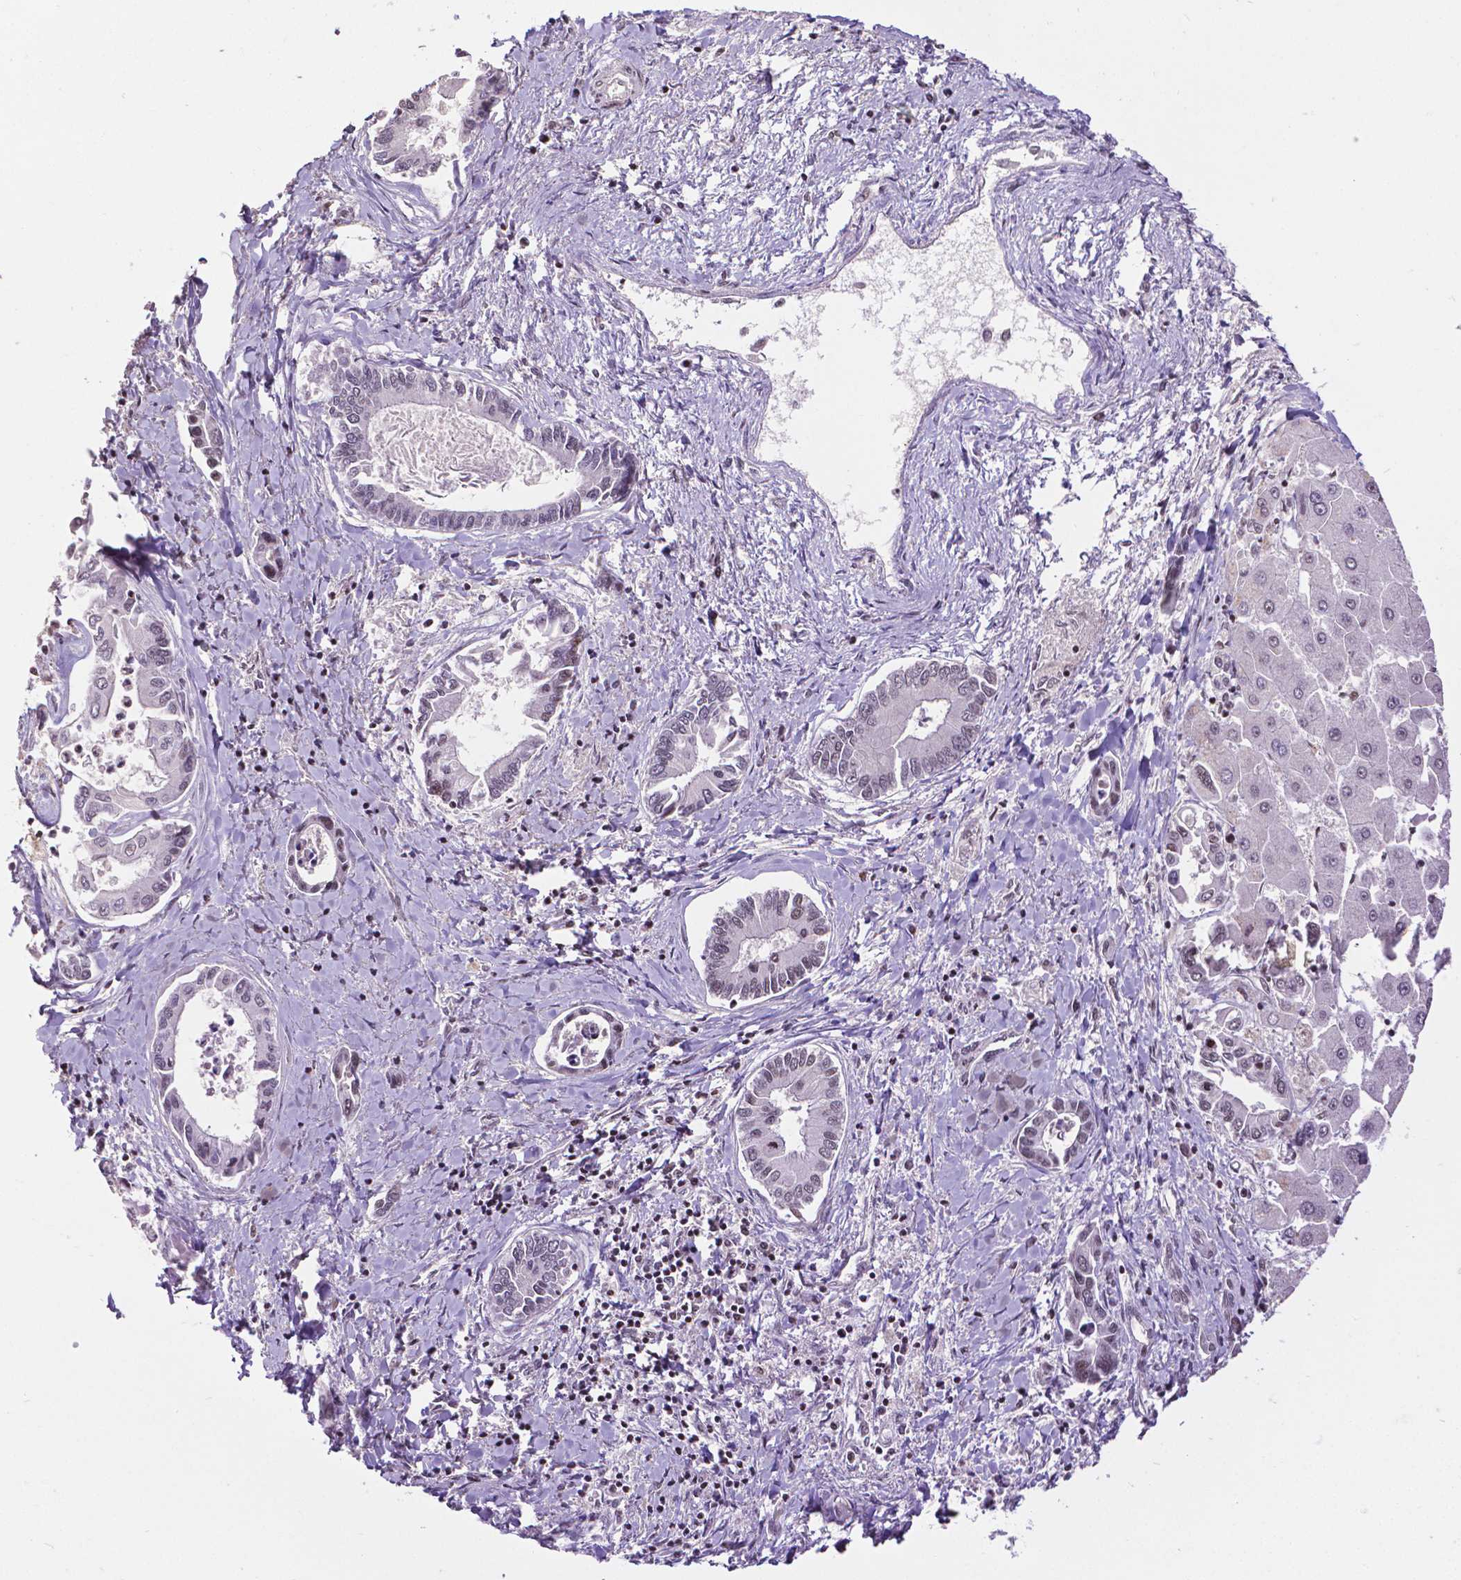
{"staining": {"intensity": "negative", "quantity": "none", "location": "none"}, "tissue": "liver cancer", "cell_type": "Tumor cells", "image_type": "cancer", "snomed": [{"axis": "morphology", "description": "Cholangiocarcinoma"}, {"axis": "topography", "description": "Liver"}], "caption": "The immunohistochemistry (IHC) histopathology image has no significant expression in tumor cells of cholangiocarcinoma (liver) tissue.", "gene": "CTCF", "patient": {"sex": "male", "age": 66}}